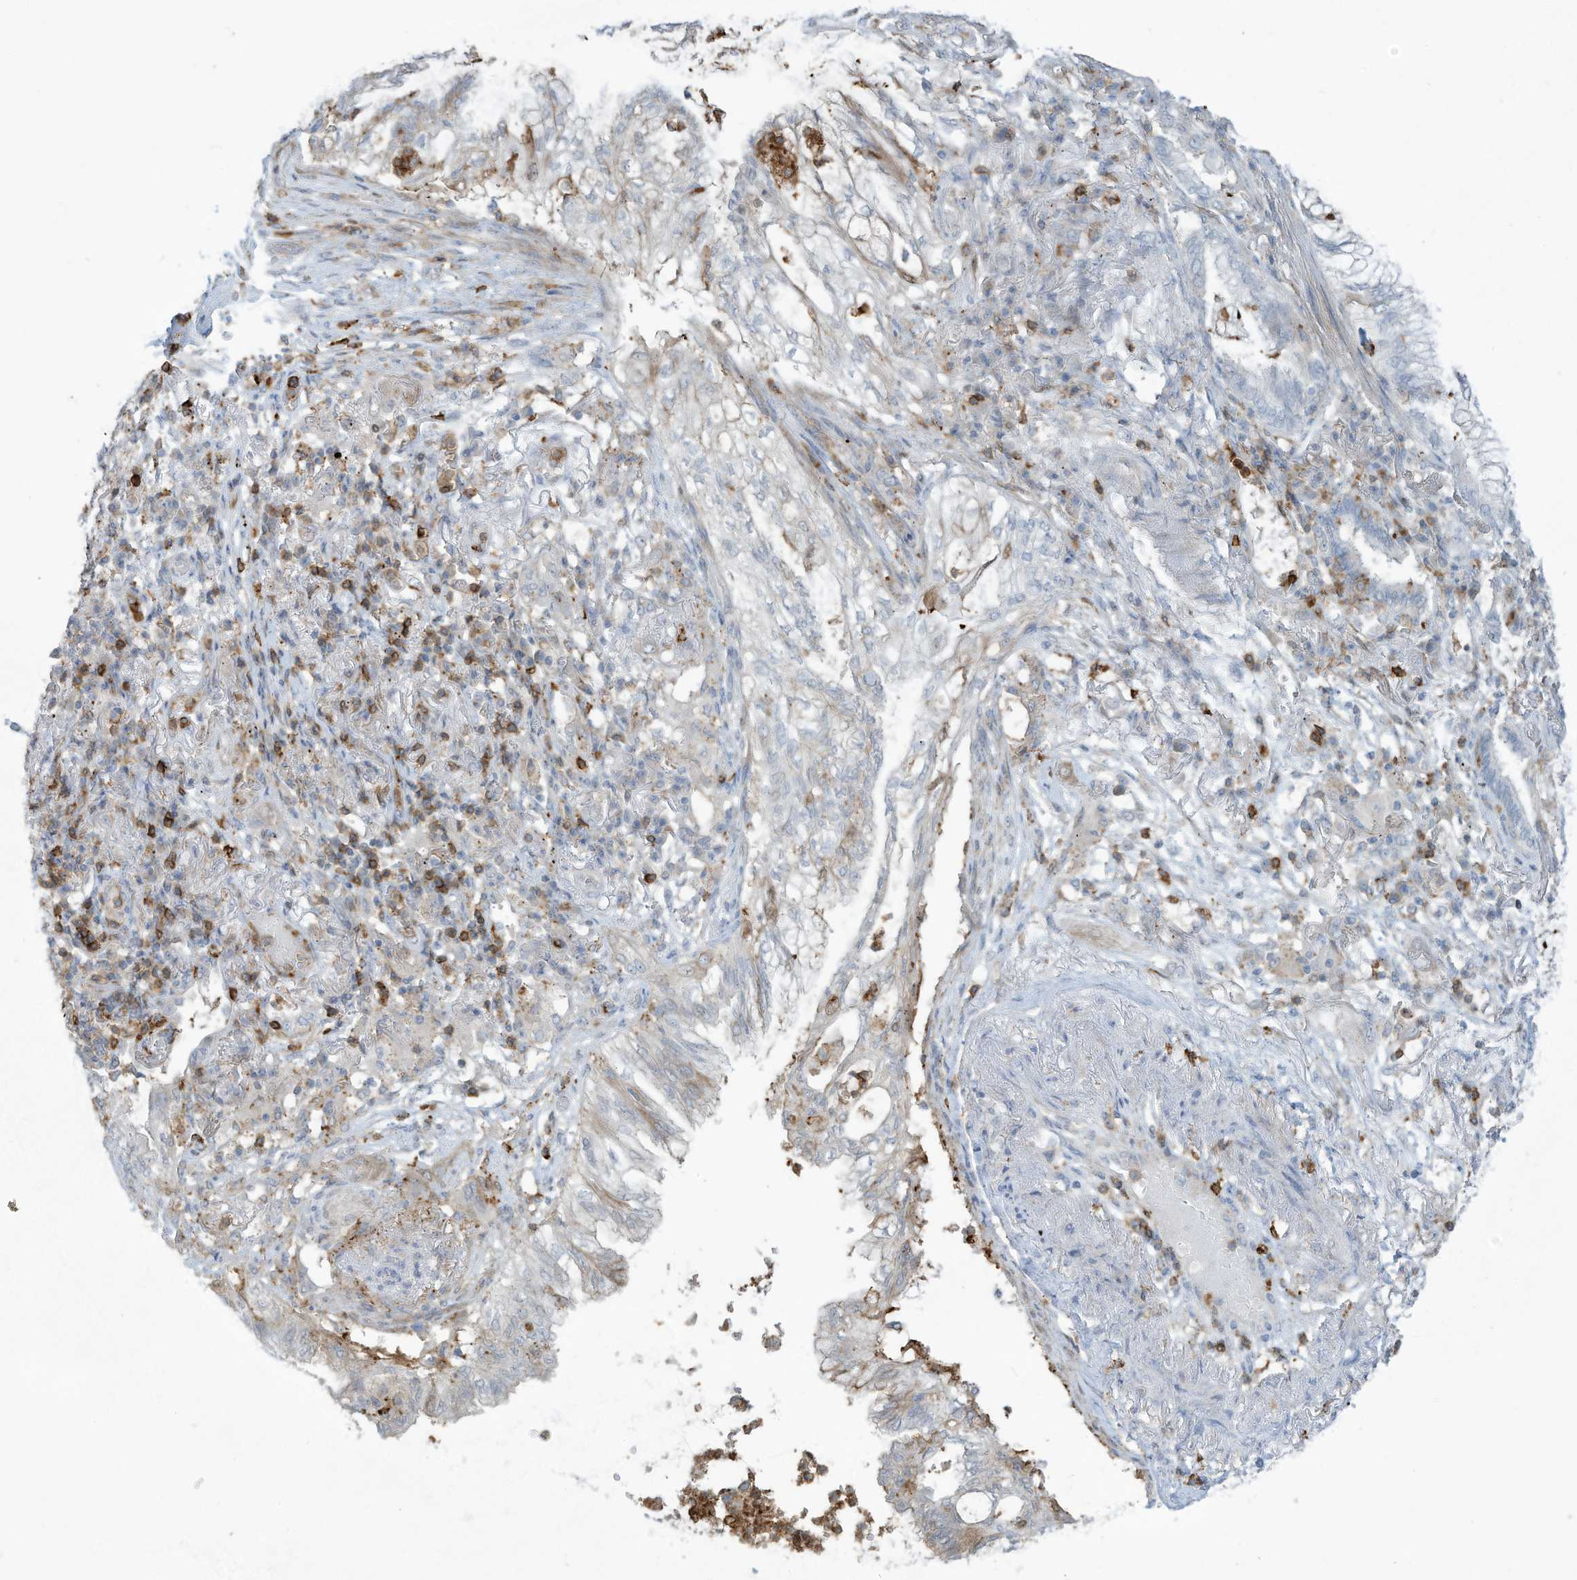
{"staining": {"intensity": "negative", "quantity": "none", "location": "none"}, "tissue": "lung cancer", "cell_type": "Tumor cells", "image_type": "cancer", "snomed": [{"axis": "morphology", "description": "Adenocarcinoma, NOS"}, {"axis": "topography", "description": "Lung"}], "caption": "Tumor cells are negative for brown protein staining in lung cancer (adenocarcinoma).", "gene": "NOTO", "patient": {"sex": "female", "age": 70}}